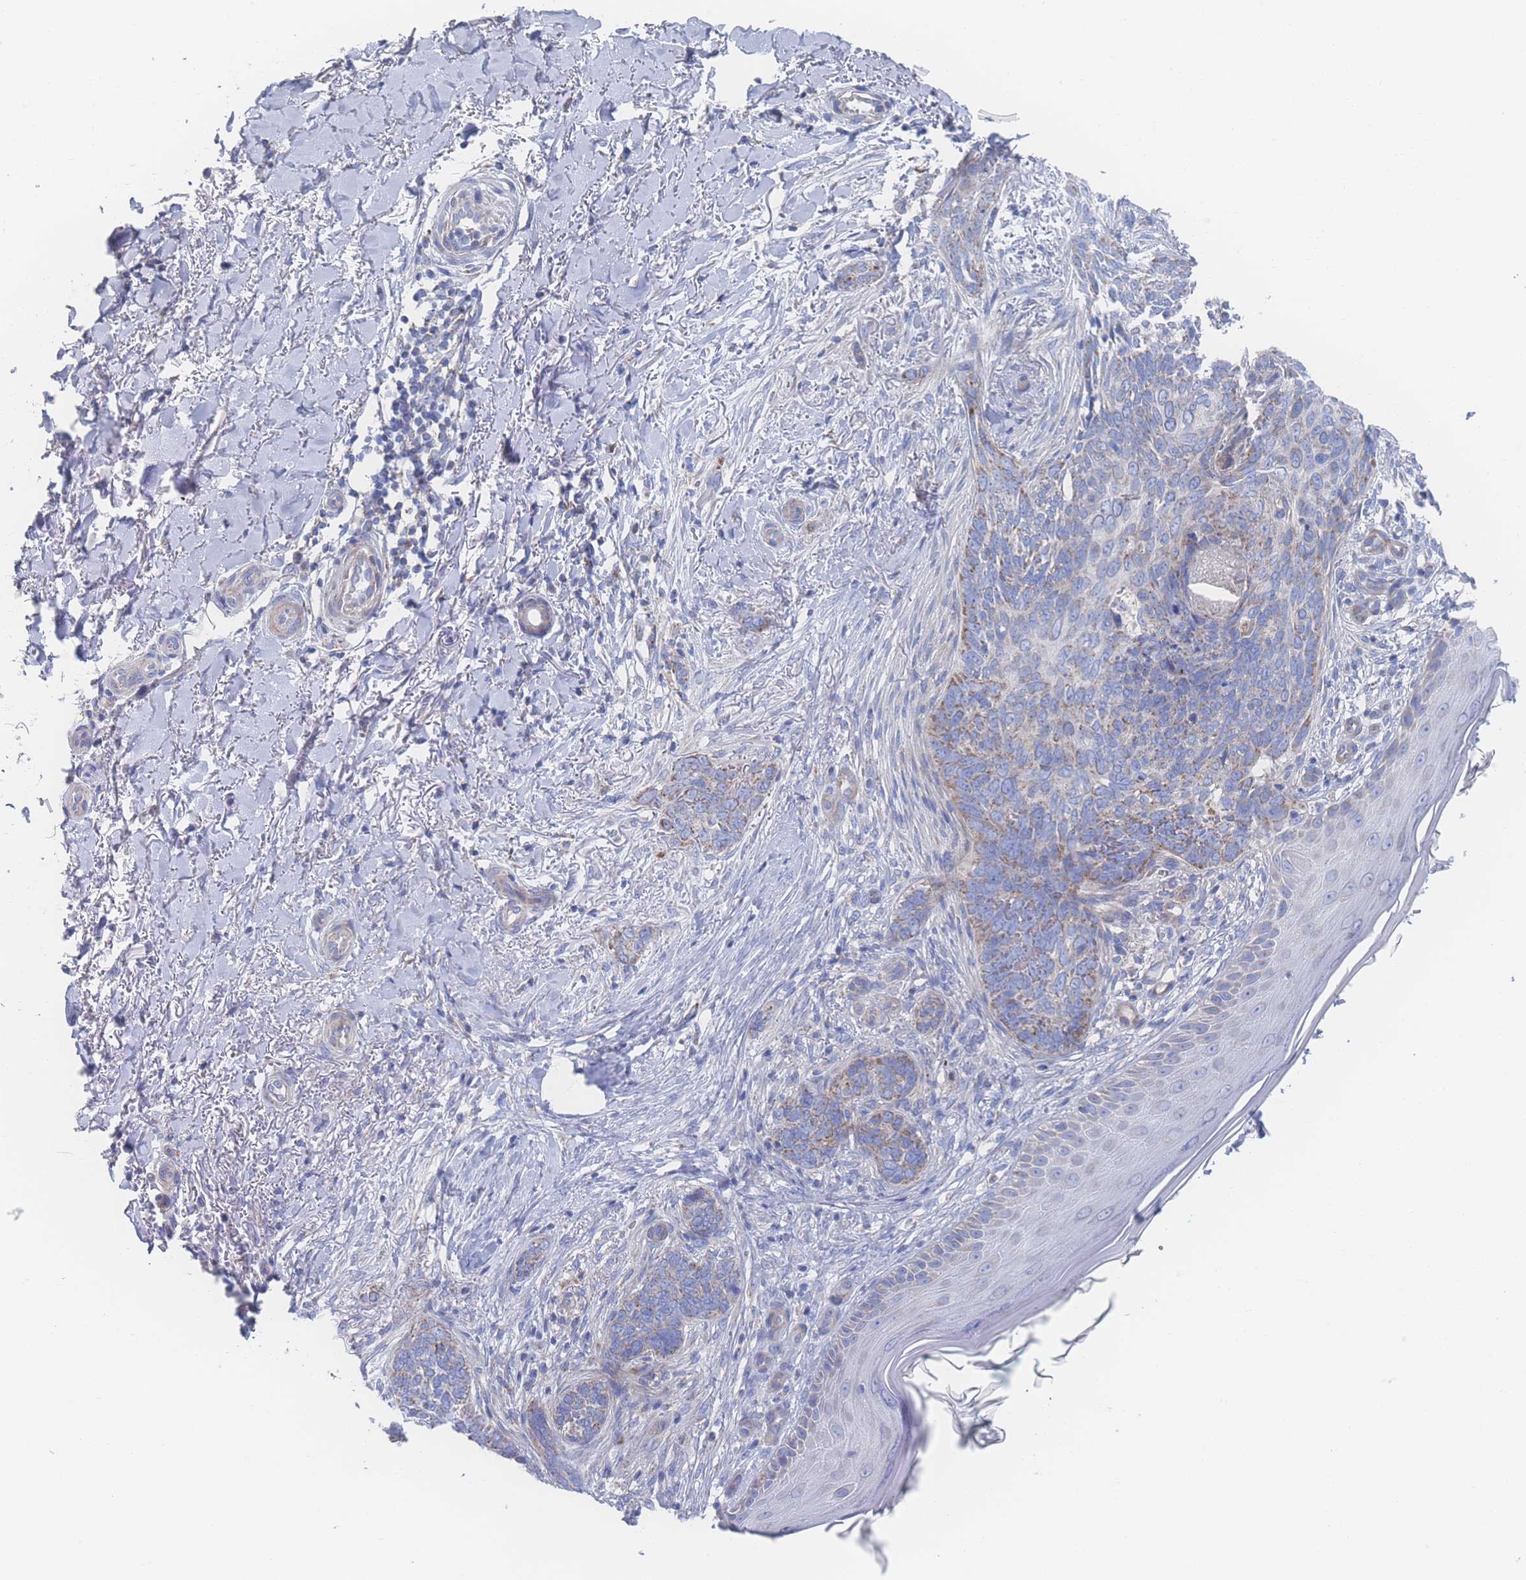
{"staining": {"intensity": "weak", "quantity": "25%-75%", "location": "cytoplasmic/membranous"}, "tissue": "skin cancer", "cell_type": "Tumor cells", "image_type": "cancer", "snomed": [{"axis": "morphology", "description": "Normal tissue, NOS"}, {"axis": "morphology", "description": "Basal cell carcinoma"}, {"axis": "topography", "description": "Skin"}], "caption": "Basal cell carcinoma (skin) was stained to show a protein in brown. There is low levels of weak cytoplasmic/membranous expression in about 25%-75% of tumor cells.", "gene": "SNPH", "patient": {"sex": "female", "age": 67}}